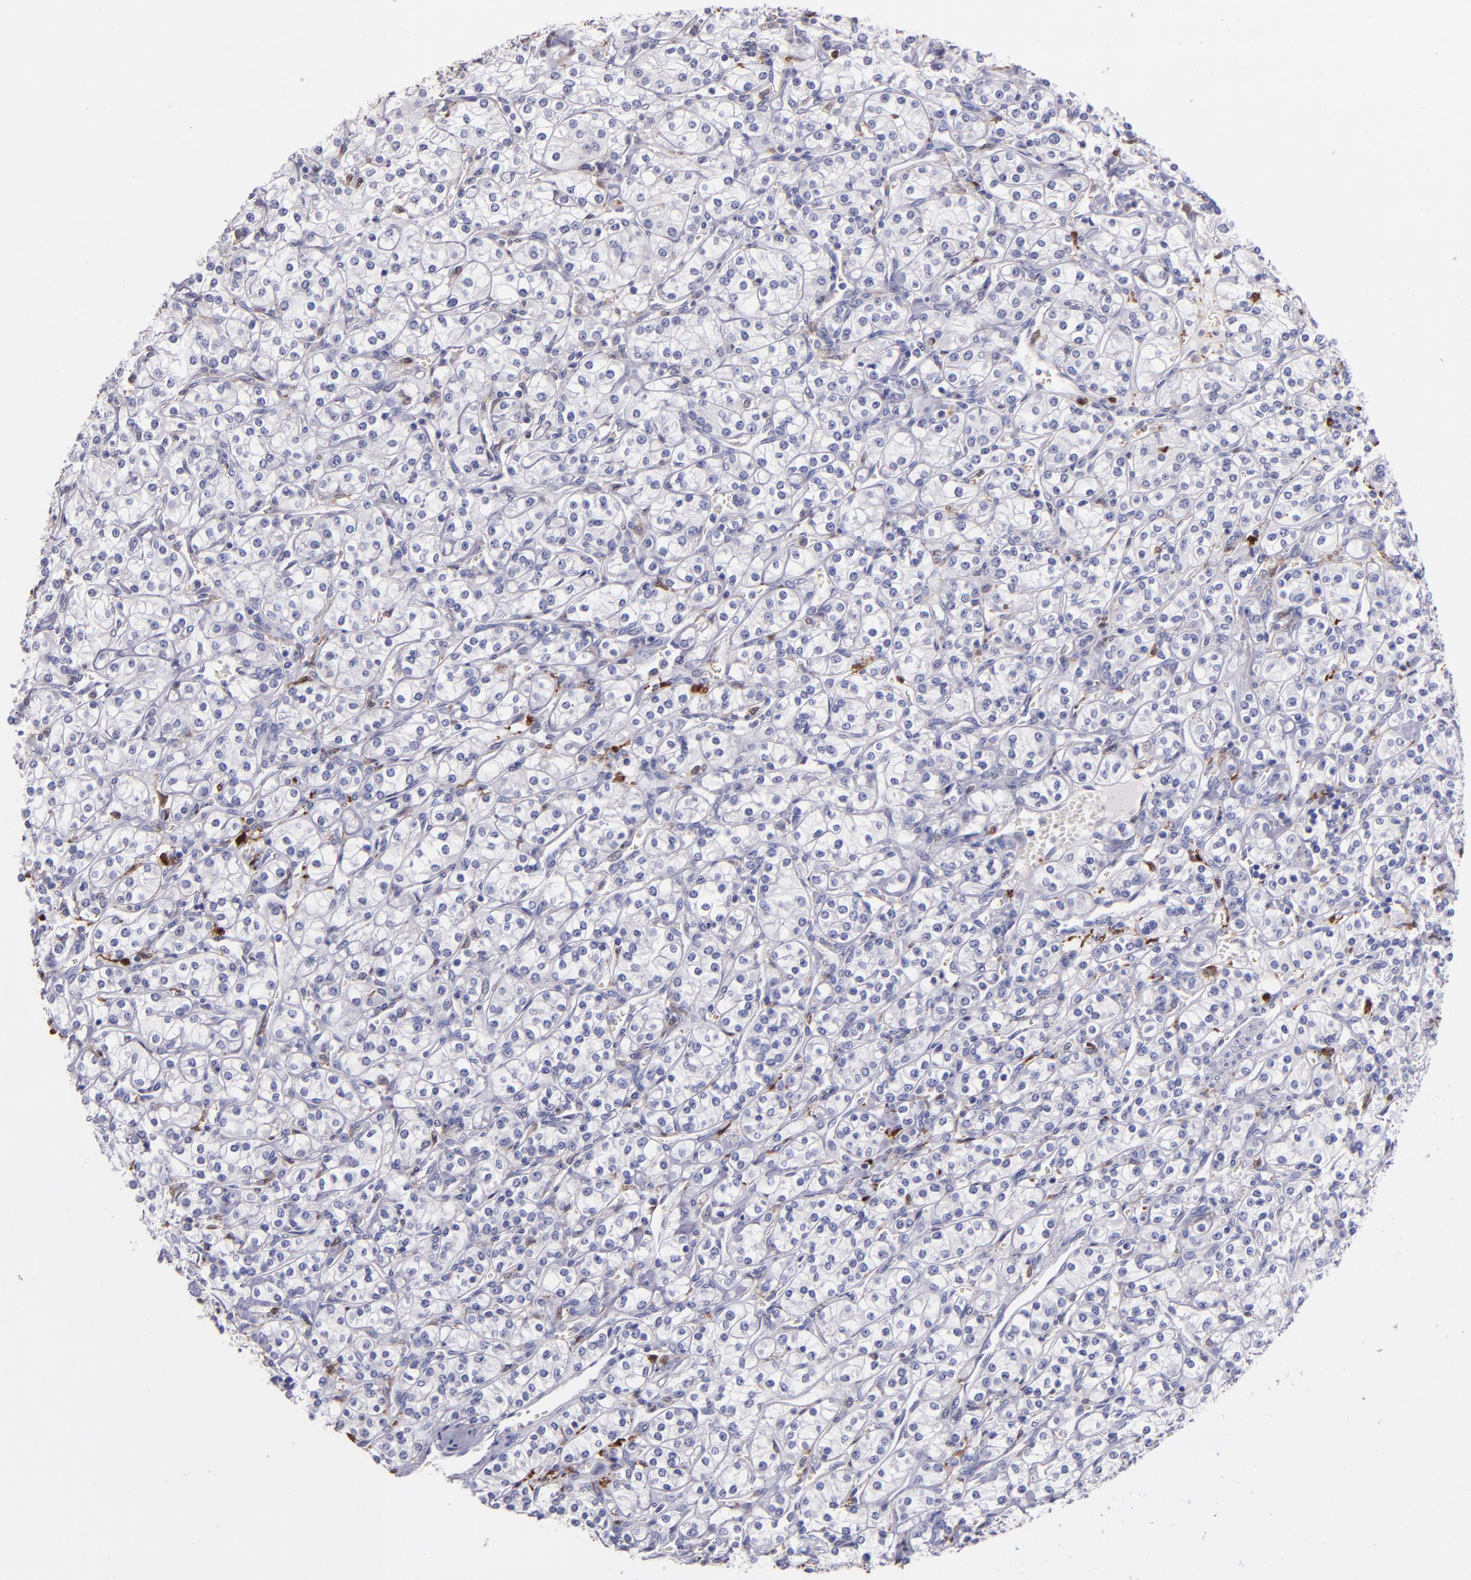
{"staining": {"intensity": "negative", "quantity": "none", "location": "none"}, "tissue": "renal cancer", "cell_type": "Tumor cells", "image_type": "cancer", "snomed": [{"axis": "morphology", "description": "Adenocarcinoma, NOS"}, {"axis": "topography", "description": "Kidney"}], "caption": "High magnification brightfield microscopy of renal adenocarcinoma stained with DAB (brown) and counterstained with hematoxylin (blue): tumor cells show no significant staining. The staining was performed using DAB to visualize the protein expression in brown, while the nuclei were stained in blue with hematoxylin (Magnification: 20x).", "gene": "F13A1", "patient": {"sex": "male", "age": 77}}